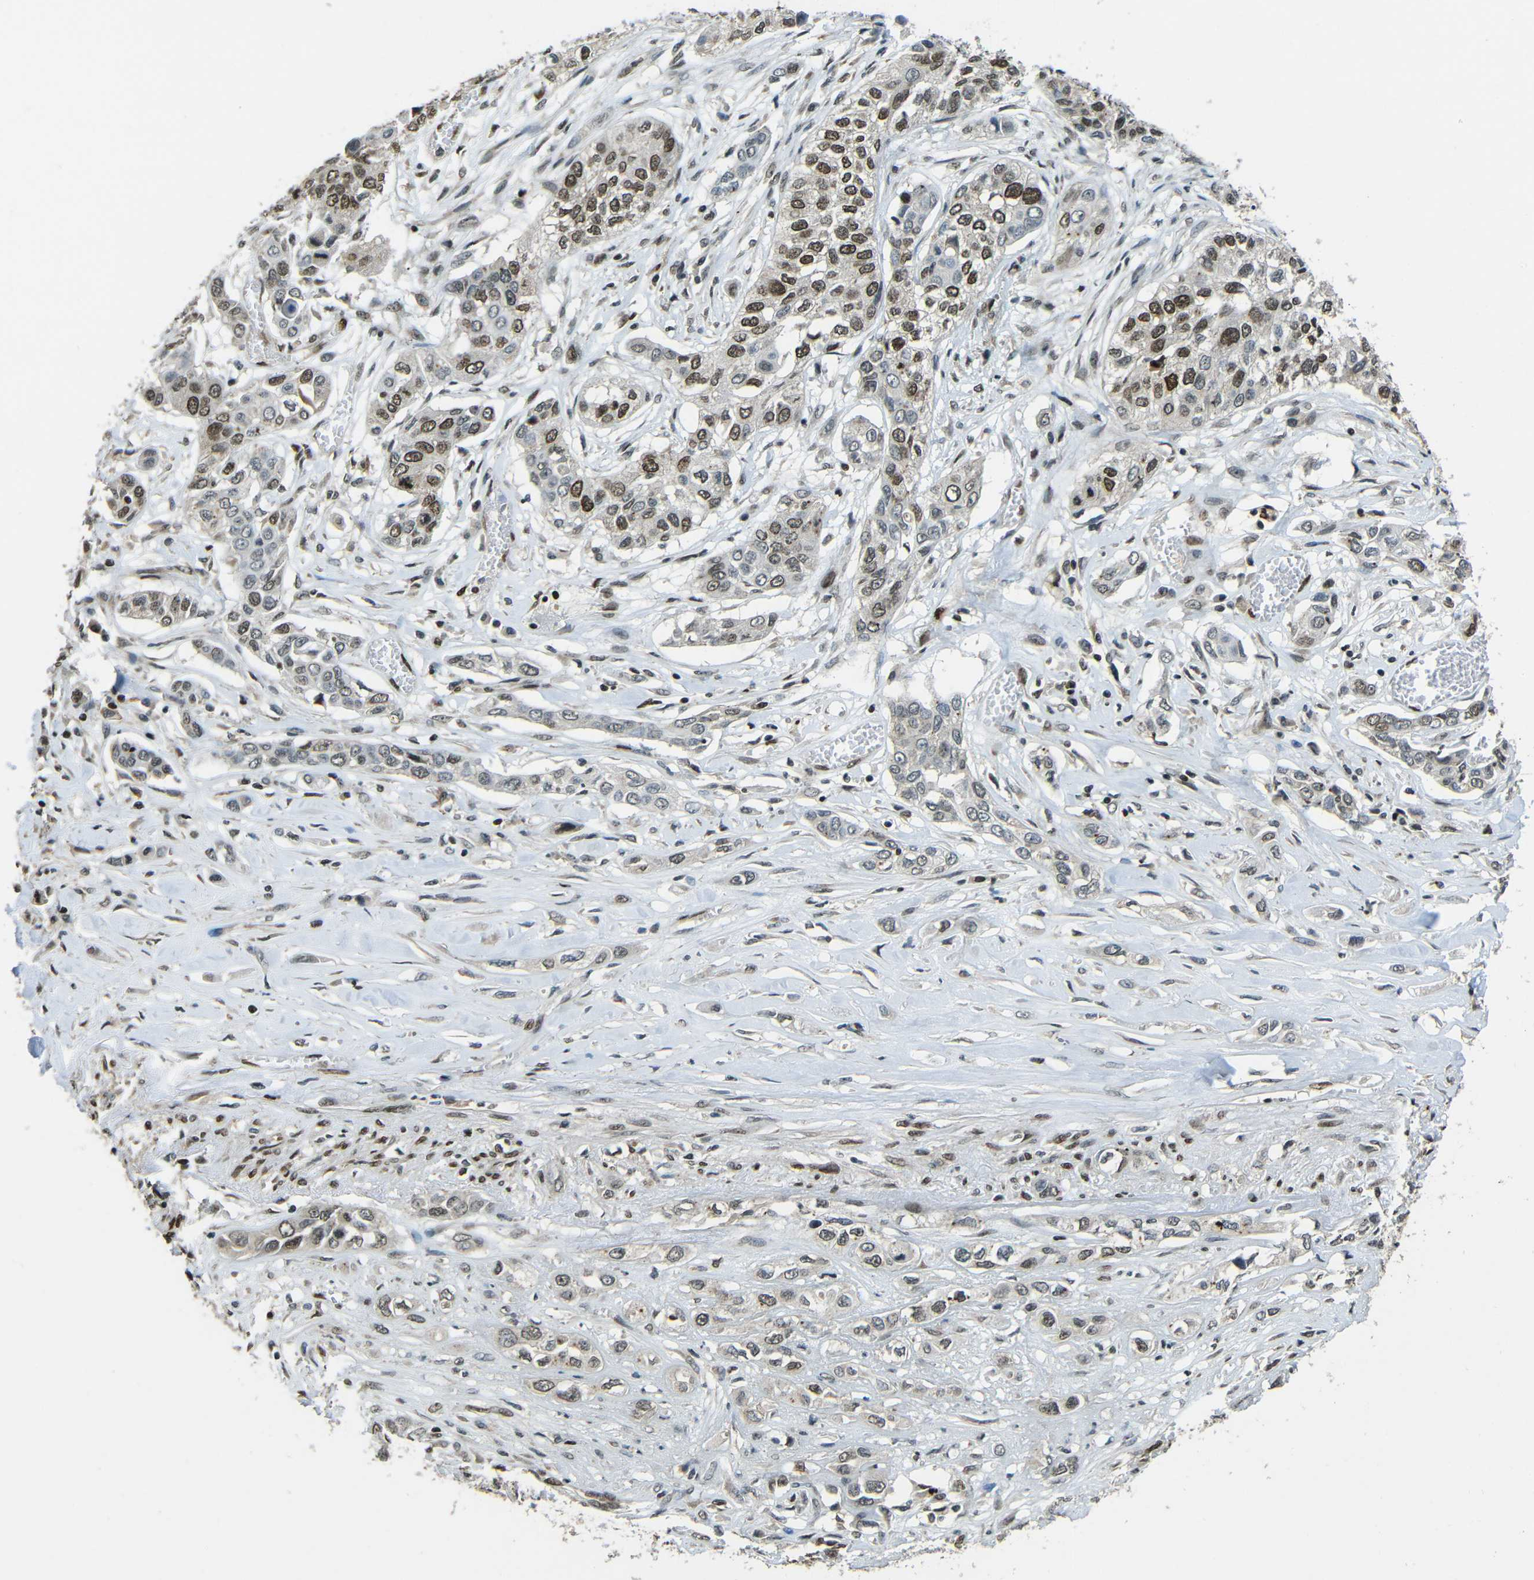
{"staining": {"intensity": "moderate", "quantity": "25%-75%", "location": "cytoplasmic/membranous"}, "tissue": "lung cancer", "cell_type": "Tumor cells", "image_type": "cancer", "snomed": [{"axis": "morphology", "description": "Squamous cell carcinoma, NOS"}, {"axis": "topography", "description": "Lung"}], "caption": "DAB (3,3'-diaminobenzidine) immunohistochemical staining of human lung cancer (squamous cell carcinoma) shows moderate cytoplasmic/membranous protein expression in about 25%-75% of tumor cells.", "gene": "PSIP1", "patient": {"sex": "male", "age": 71}}